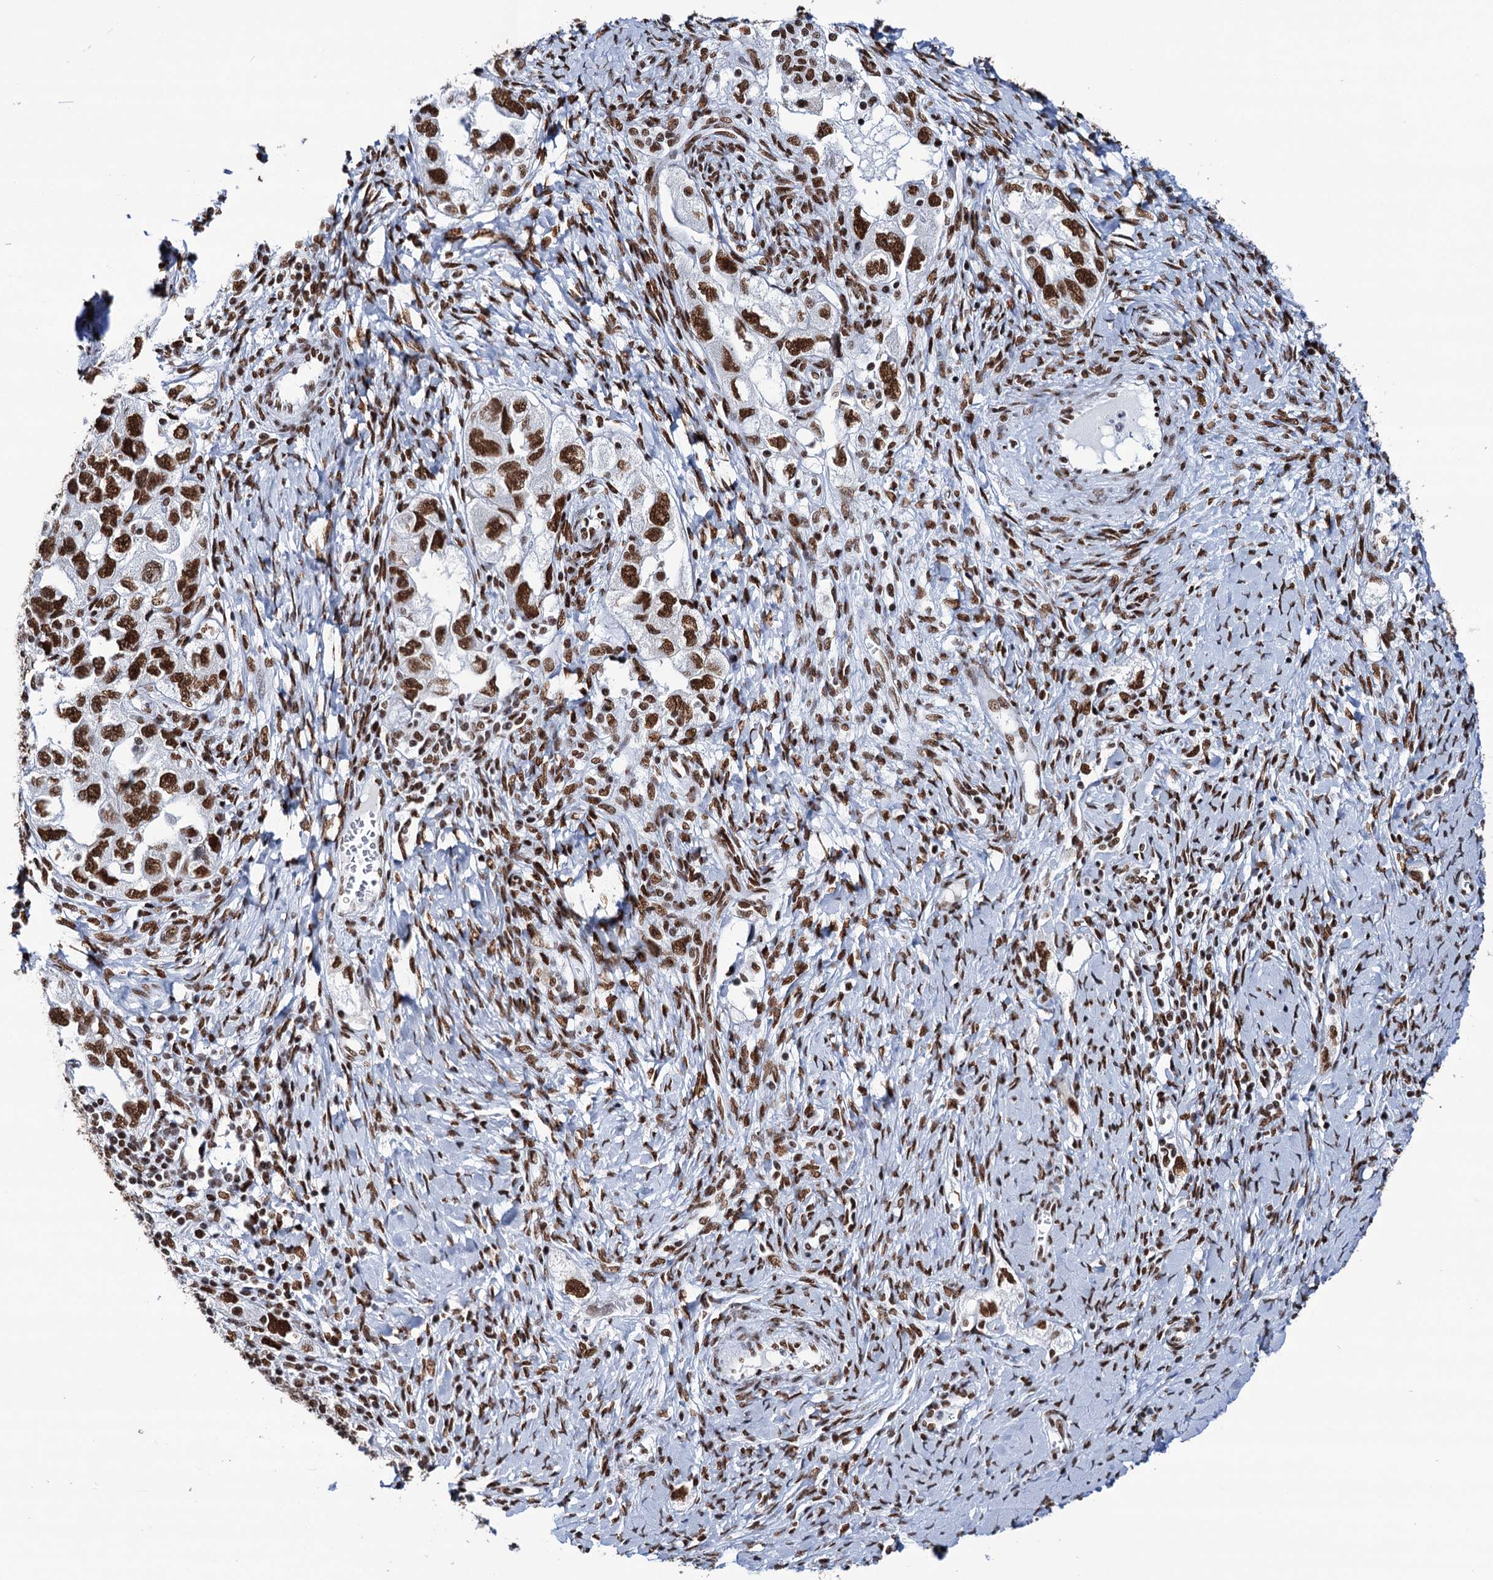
{"staining": {"intensity": "strong", "quantity": ">75%", "location": "nuclear"}, "tissue": "ovarian cancer", "cell_type": "Tumor cells", "image_type": "cancer", "snomed": [{"axis": "morphology", "description": "Carcinoma, NOS"}, {"axis": "morphology", "description": "Cystadenocarcinoma, serous, NOS"}, {"axis": "topography", "description": "Ovary"}], "caption": "Approximately >75% of tumor cells in ovarian cancer (carcinoma) display strong nuclear protein expression as visualized by brown immunohistochemical staining.", "gene": "MATR3", "patient": {"sex": "female", "age": 69}}